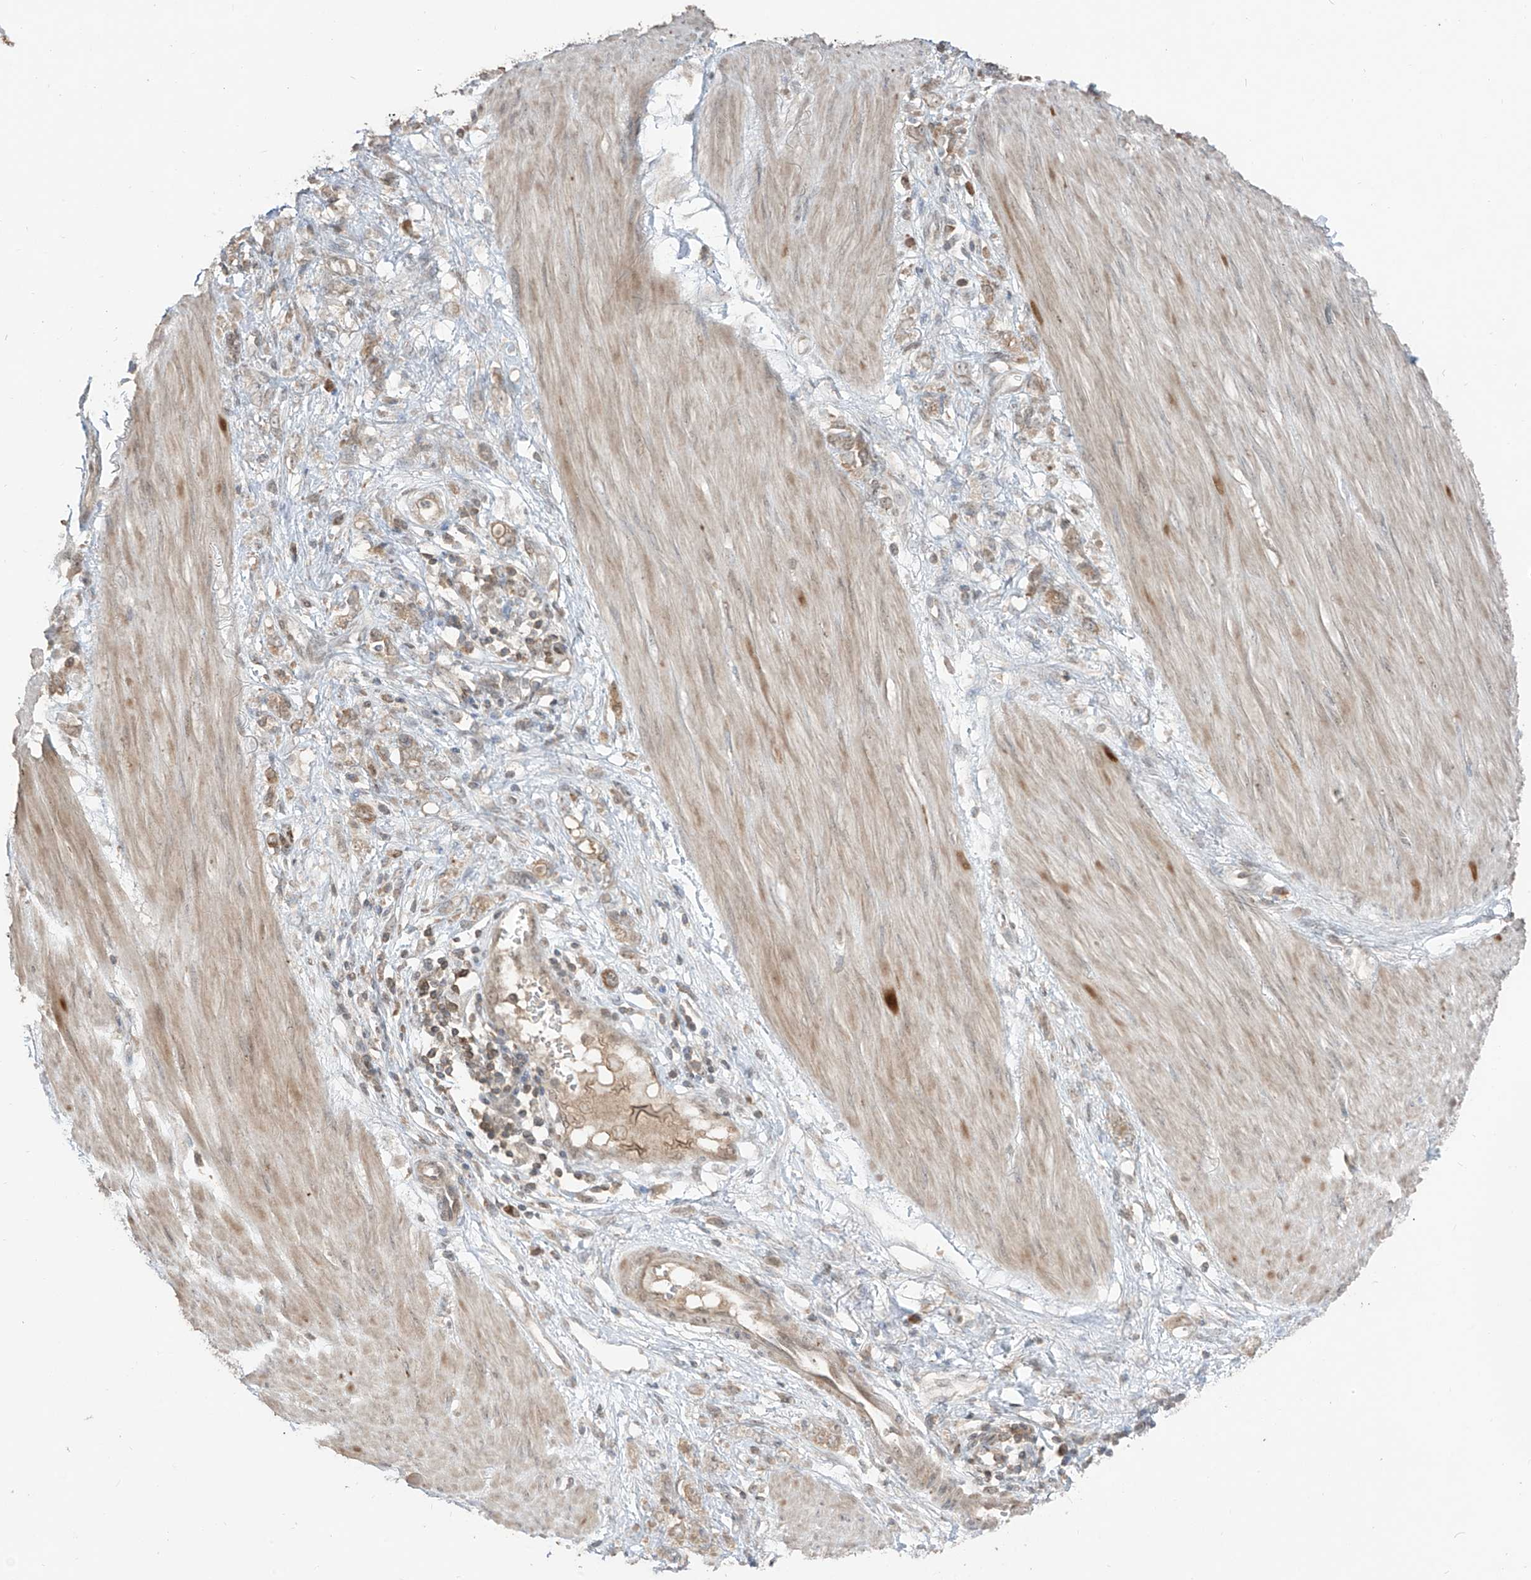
{"staining": {"intensity": "weak", "quantity": ">75%", "location": "cytoplasmic/membranous"}, "tissue": "stomach cancer", "cell_type": "Tumor cells", "image_type": "cancer", "snomed": [{"axis": "morphology", "description": "Adenocarcinoma, NOS"}, {"axis": "topography", "description": "Stomach"}], "caption": "Immunohistochemical staining of adenocarcinoma (stomach) reveals low levels of weak cytoplasmic/membranous positivity in about >75% of tumor cells.", "gene": "COLGALT2", "patient": {"sex": "female", "age": 76}}